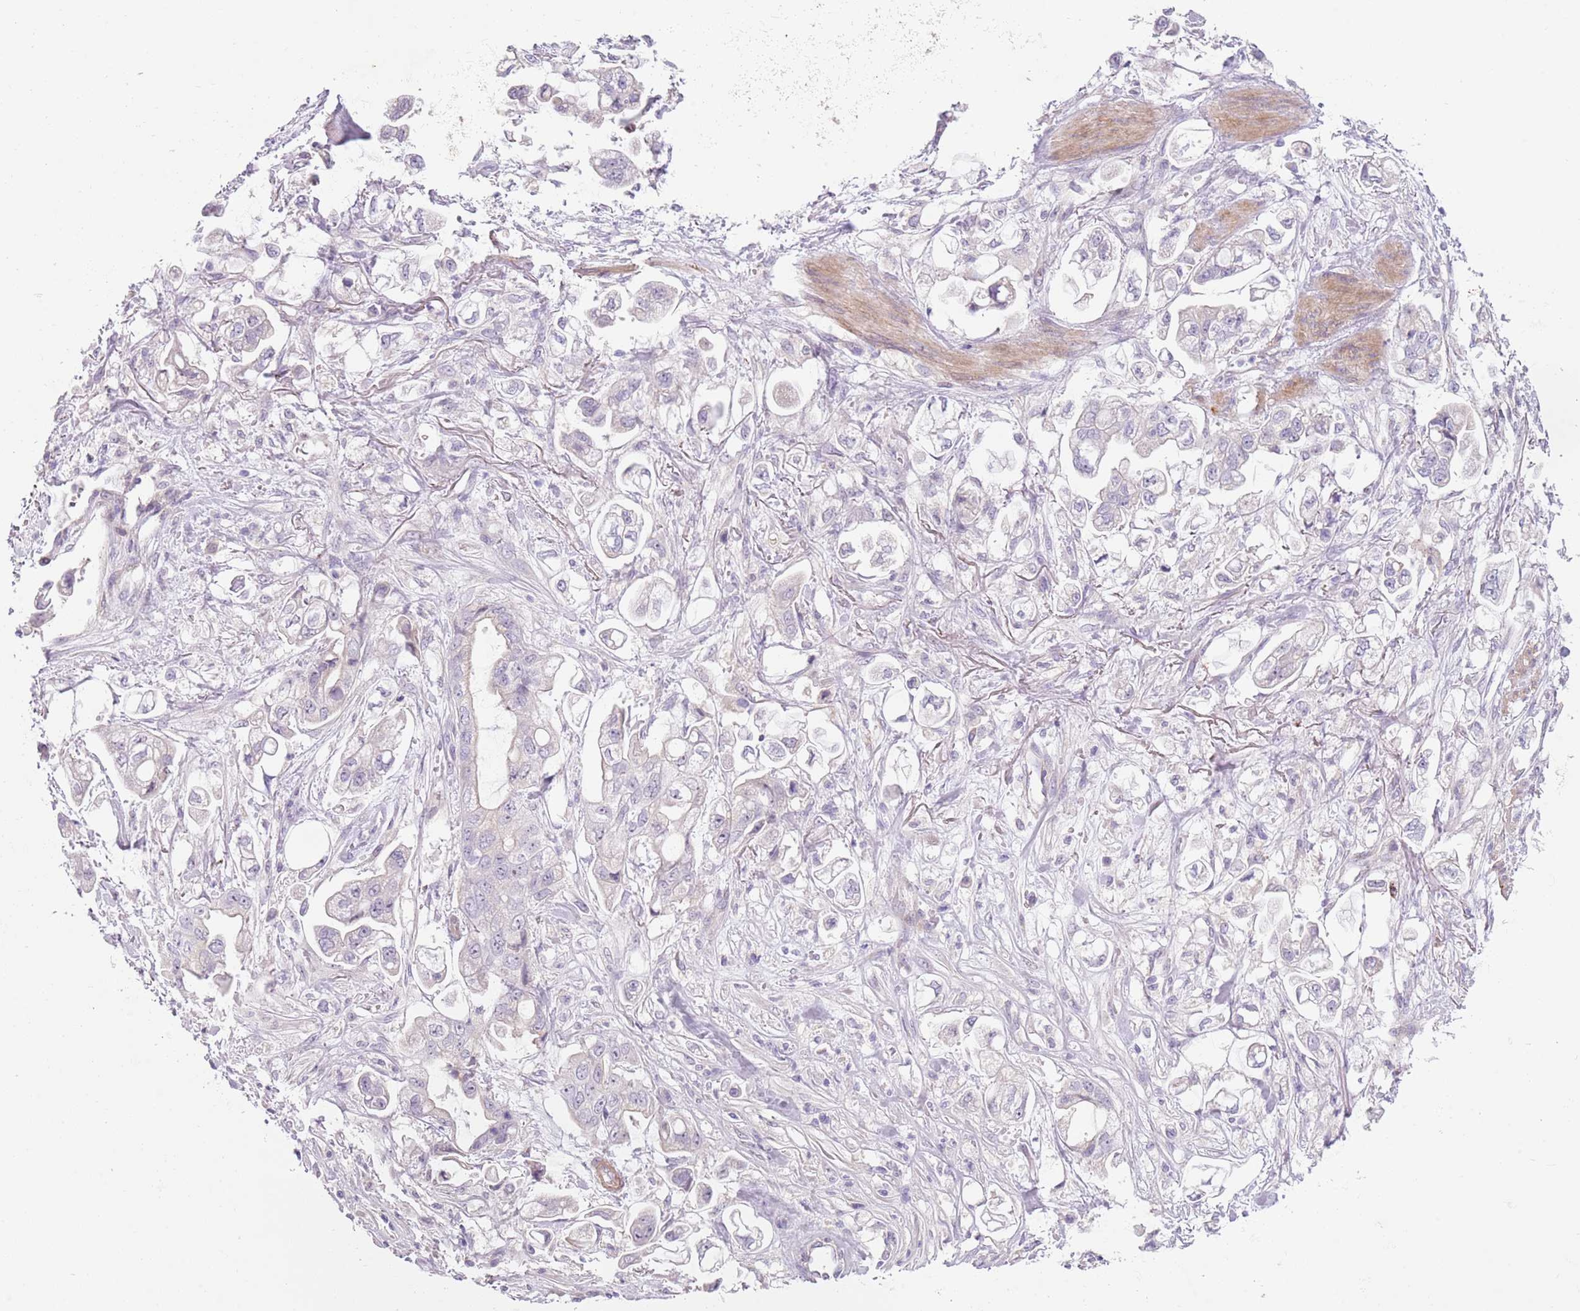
{"staining": {"intensity": "negative", "quantity": "none", "location": "none"}, "tissue": "stomach cancer", "cell_type": "Tumor cells", "image_type": "cancer", "snomed": [{"axis": "morphology", "description": "Adenocarcinoma, NOS"}, {"axis": "topography", "description": "Stomach"}], "caption": "A high-resolution histopathology image shows immunohistochemistry staining of stomach cancer (adenocarcinoma), which demonstrates no significant expression in tumor cells.", "gene": "MRO", "patient": {"sex": "male", "age": 62}}